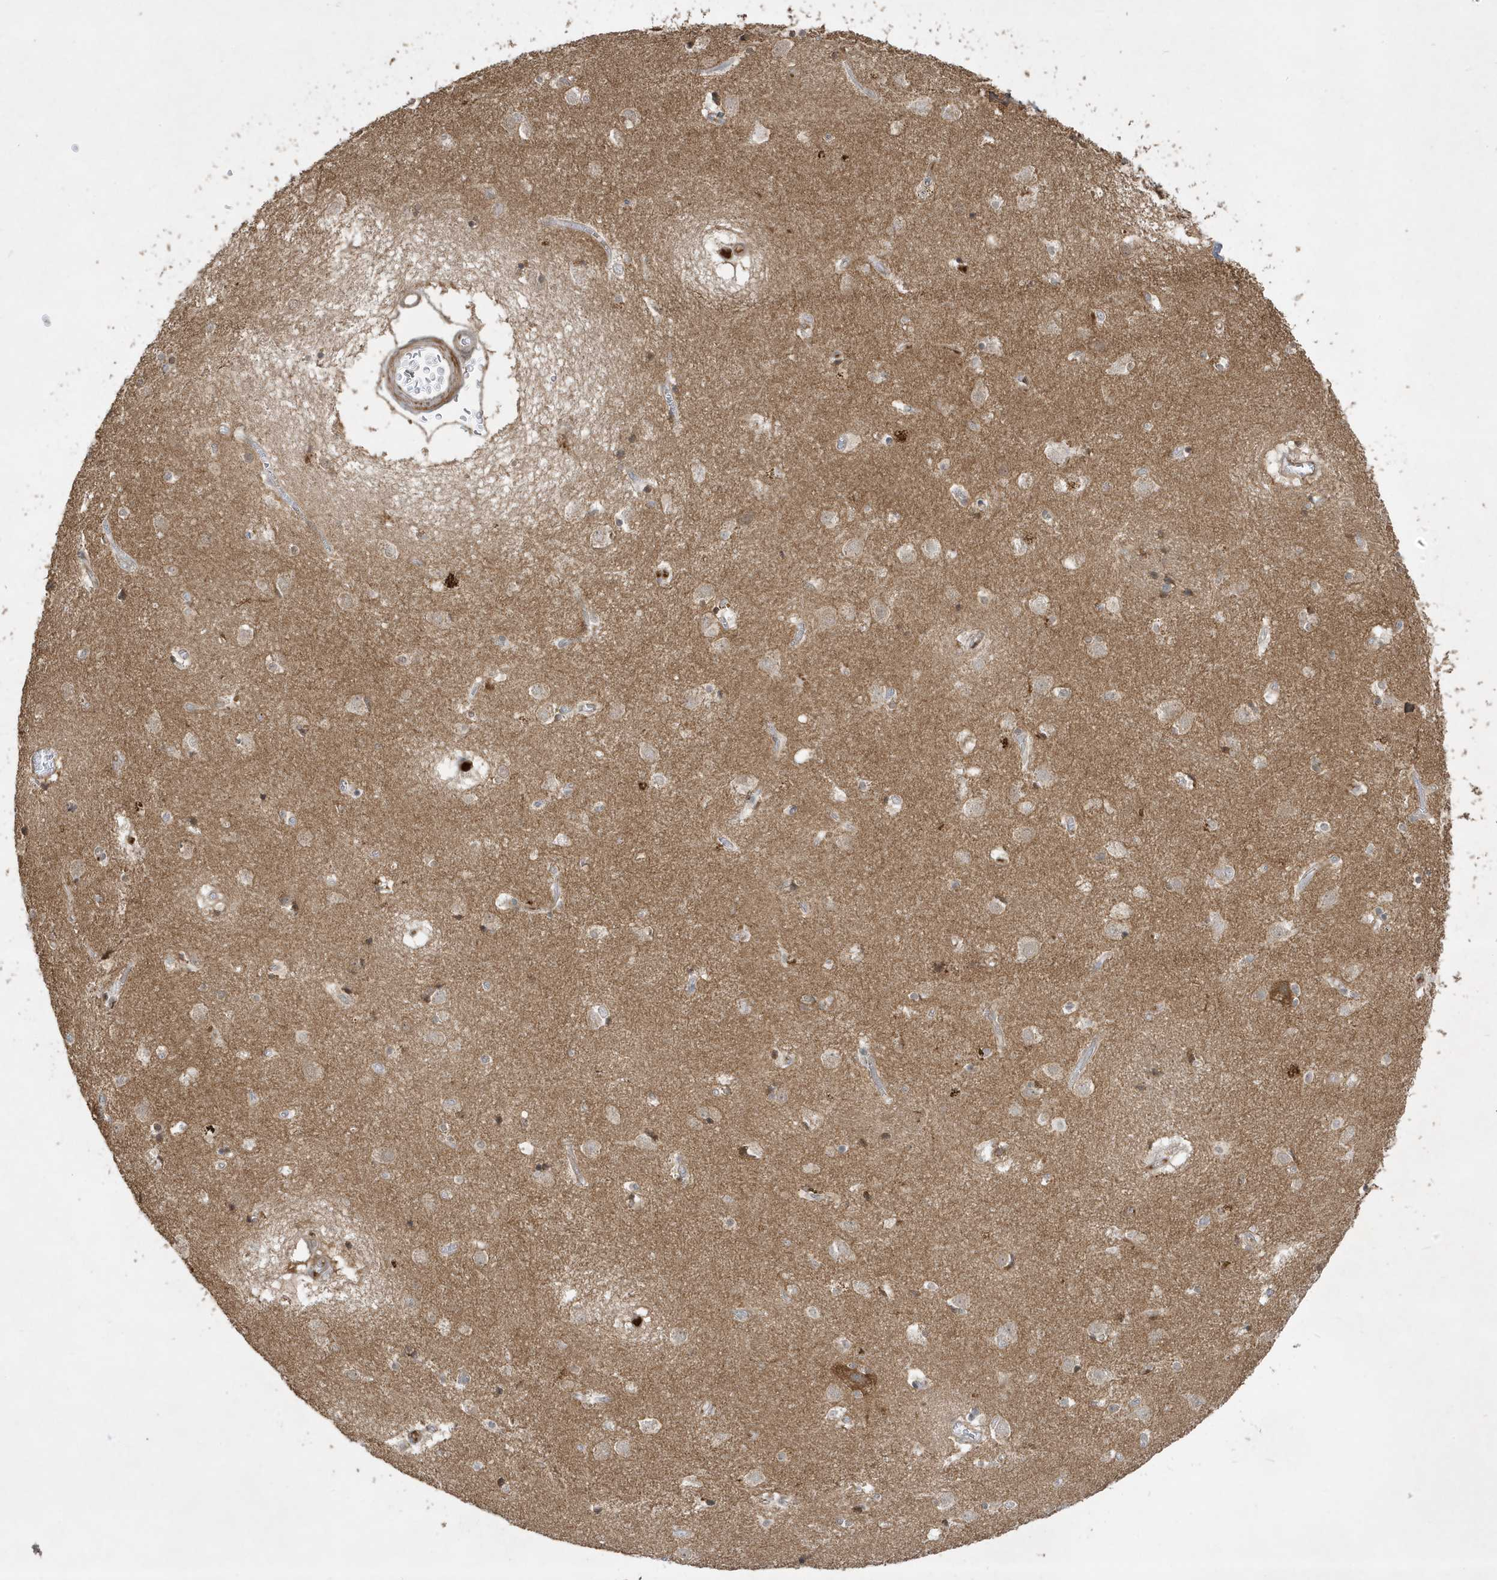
{"staining": {"intensity": "strong", "quantity": "<25%", "location": "cytoplasmic/membranous"}, "tissue": "caudate", "cell_type": "Glial cells", "image_type": "normal", "snomed": [{"axis": "morphology", "description": "Normal tissue, NOS"}, {"axis": "topography", "description": "Lateral ventricle wall"}], "caption": "Immunohistochemical staining of unremarkable human caudate exhibits <25% levels of strong cytoplasmic/membranous protein staining in approximately <25% of glial cells. Nuclei are stained in blue.", "gene": "PRRT3", "patient": {"sex": "male", "age": 70}}